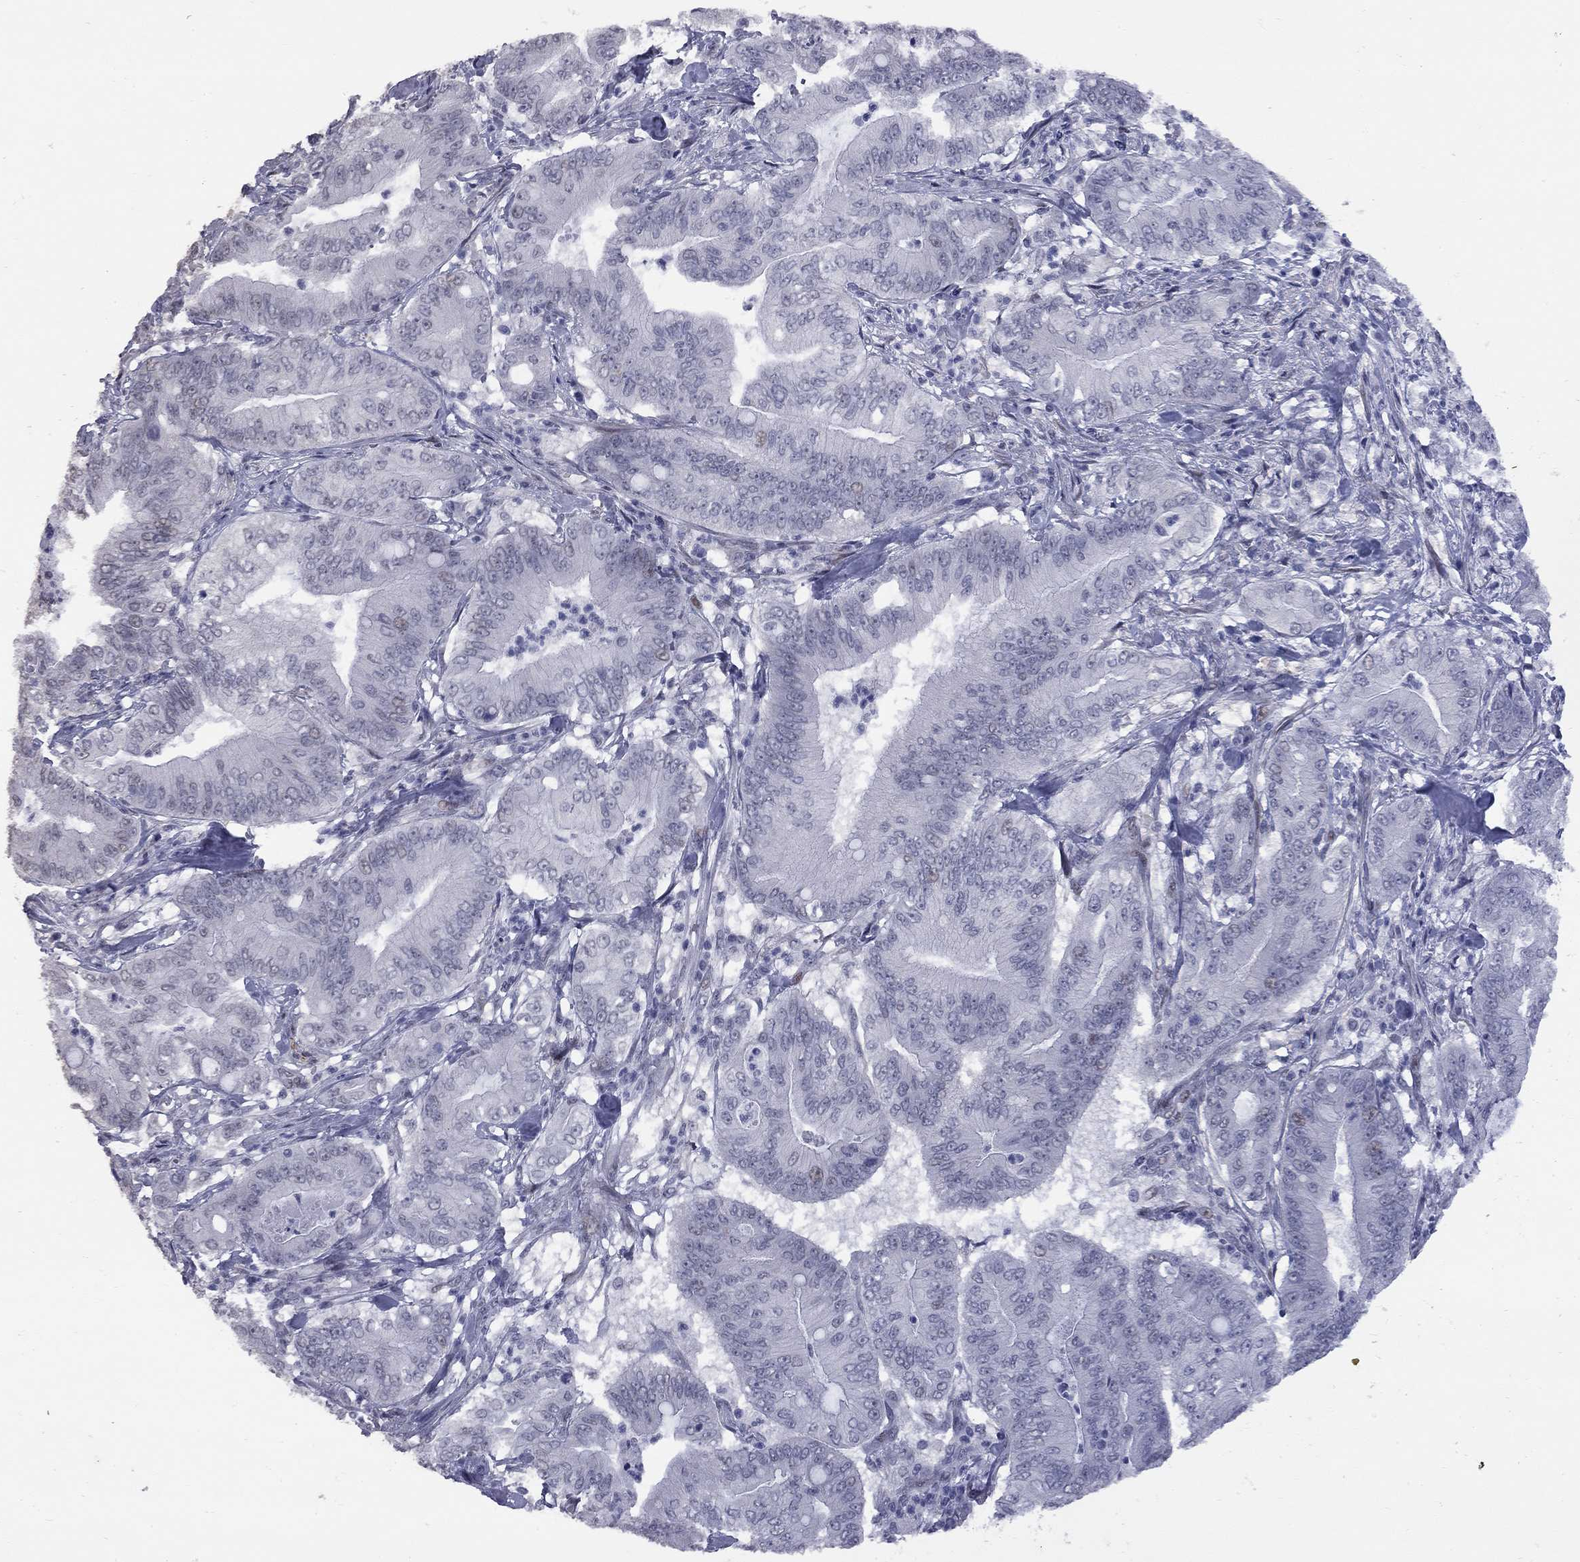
{"staining": {"intensity": "negative", "quantity": "none", "location": "none"}, "tissue": "pancreatic cancer", "cell_type": "Tumor cells", "image_type": "cancer", "snomed": [{"axis": "morphology", "description": "Adenocarcinoma, NOS"}, {"axis": "topography", "description": "Pancreas"}], "caption": "The immunohistochemistry (IHC) micrograph has no significant expression in tumor cells of adenocarcinoma (pancreatic) tissue.", "gene": "ZNF154", "patient": {"sex": "male", "age": 71}}